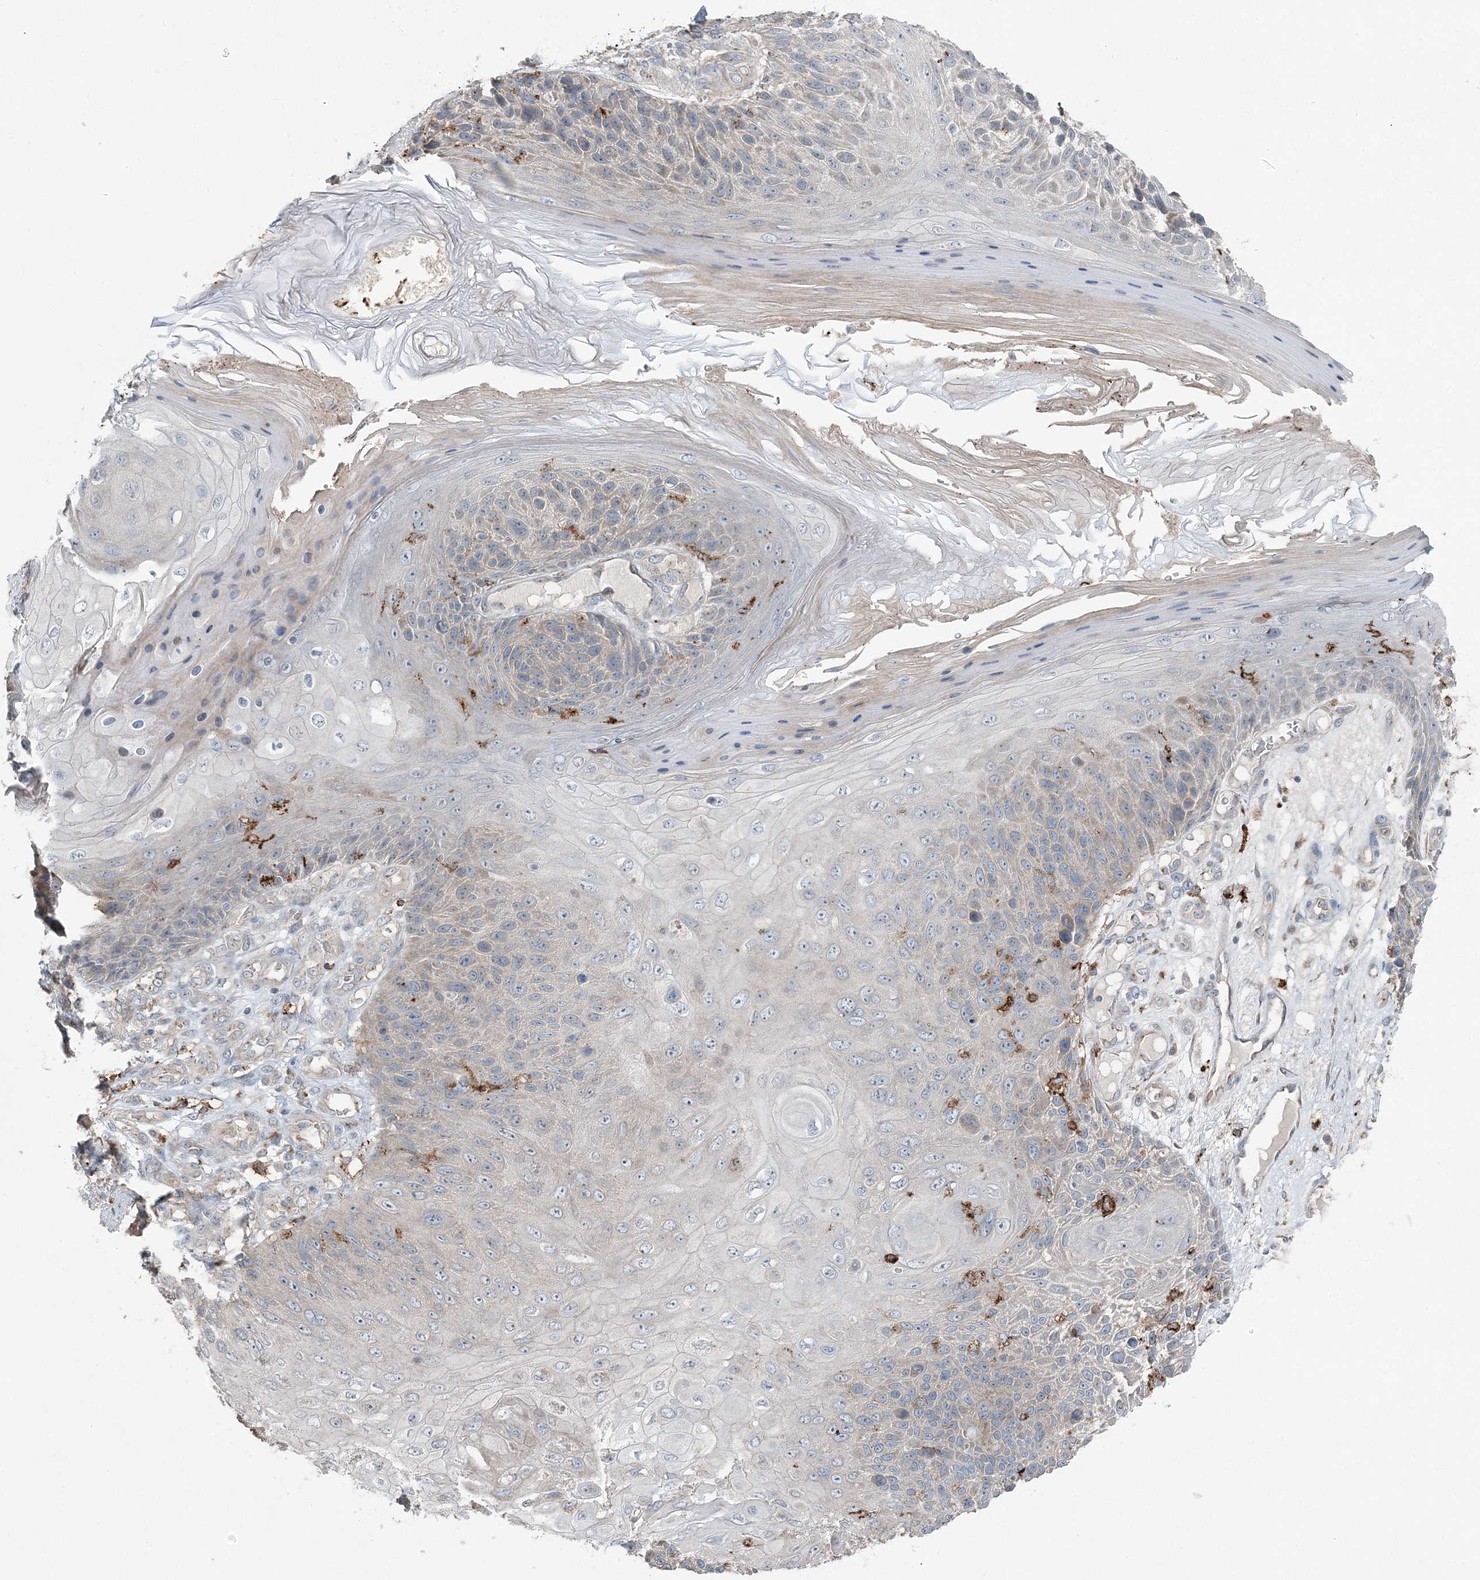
{"staining": {"intensity": "negative", "quantity": "none", "location": "none"}, "tissue": "skin cancer", "cell_type": "Tumor cells", "image_type": "cancer", "snomed": [{"axis": "morphology", "description": "Squamous cell carcinoma, NOS"}, {"axis": "topography", "description": "Skin"}], "caption": "Photomicrograph shows no protein staining in tumor cells of skin cancer tissue.", "gene": "KY", "patient": {"sex": "female", "age": 88}}